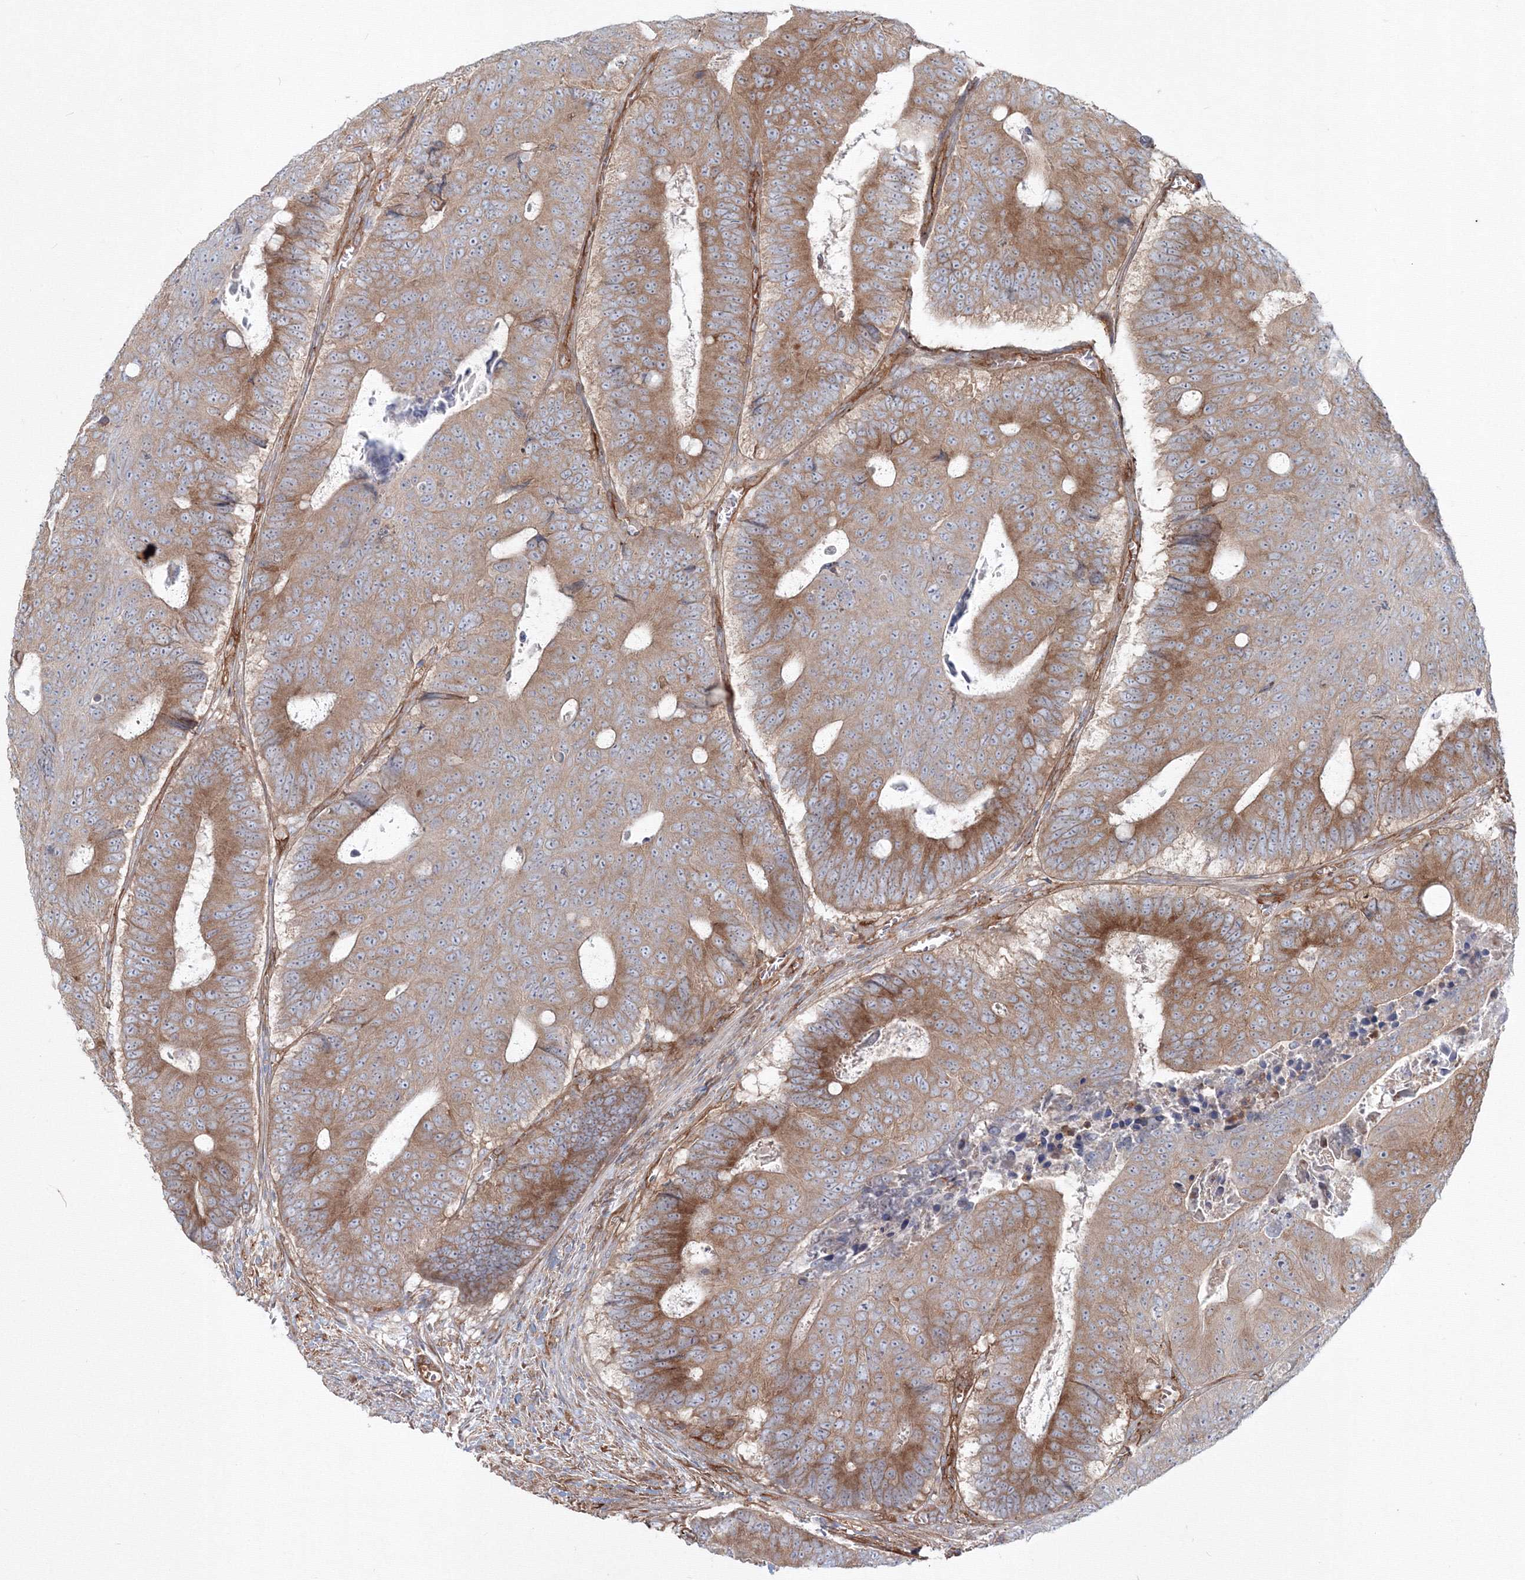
{"staining": {"intensity": "moderate", "quantity": ">75%", "location": "cytoplasmic/membranous"}, "tissue": "colorectal cancer", "cell_type": "Tumor cells", "image_type": "cancer", "snomed": [{"axis": "morphology", "description": "Adenocarcinoma, NOS"}, {"axis": "topography", "description": "Colon"}], "caption": "Protein staining of colorectal cancer tissue reveals moderate cytoplasmic/membranous expression in about >75% of tumor cells.", "gene": "SH3PXD2A", "patient": {"sex": "male", "age": 87}}